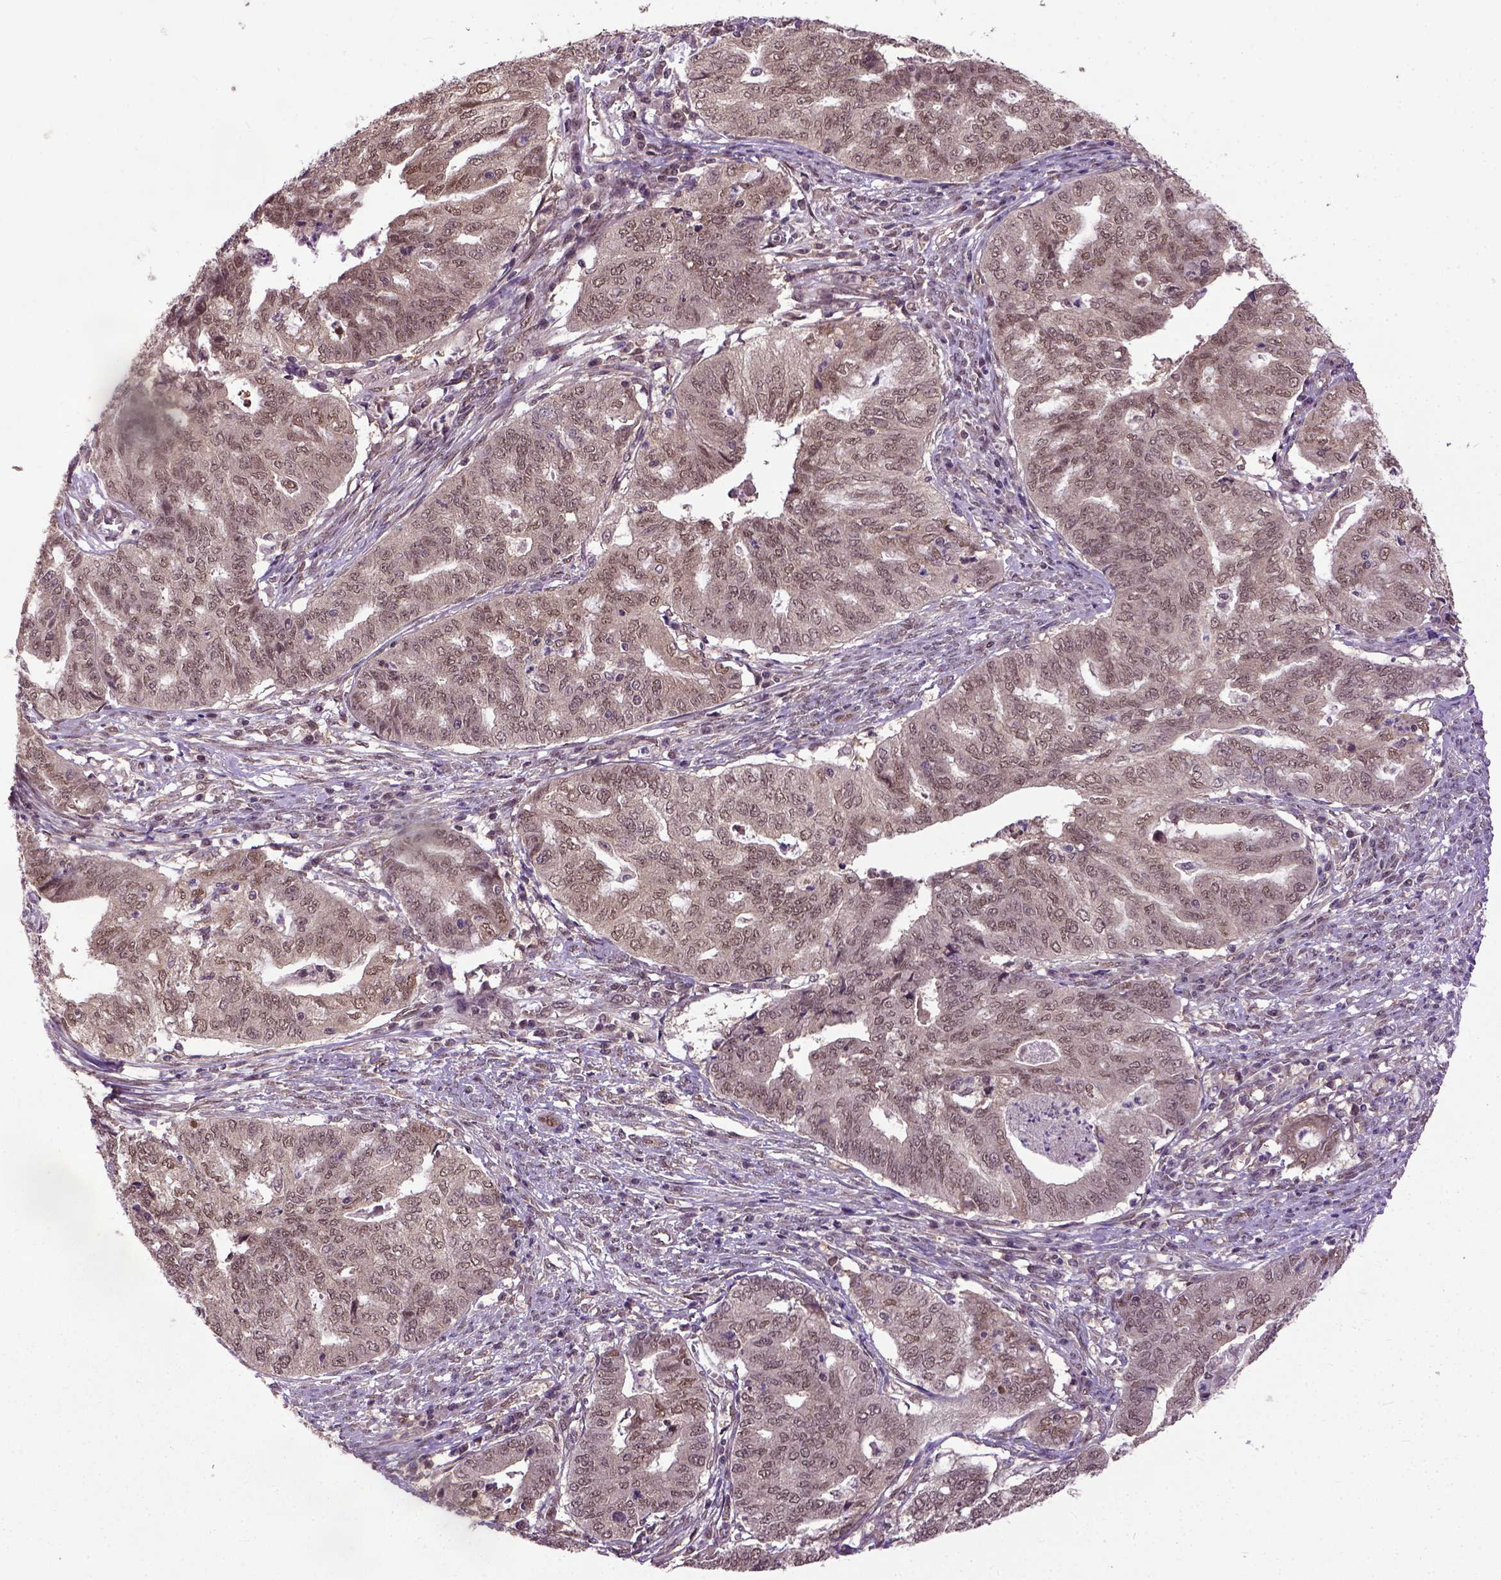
{"staining": {"intensity": "moderate", "quantity": ">75%", "location": "cytoplasmic/membranous,nuclear"}, "tissue": "endometrial cancer", "cell_type": "Tumor cells", "image_type": "cancer", "snomed": [{"axis": "morphology", "description": "Adenocarcinoma, NOS"}, {"axis": "topography", "description": "Endometrium"}], "caption": "A histopathology image of endometrial adenocarcinoma stained for a protein displays moderate cytoplasmic/membranous and nuclear brown staining in tumor cells.", "gene": "UBA3", "patient": {"sex": "female", "age": 79}}